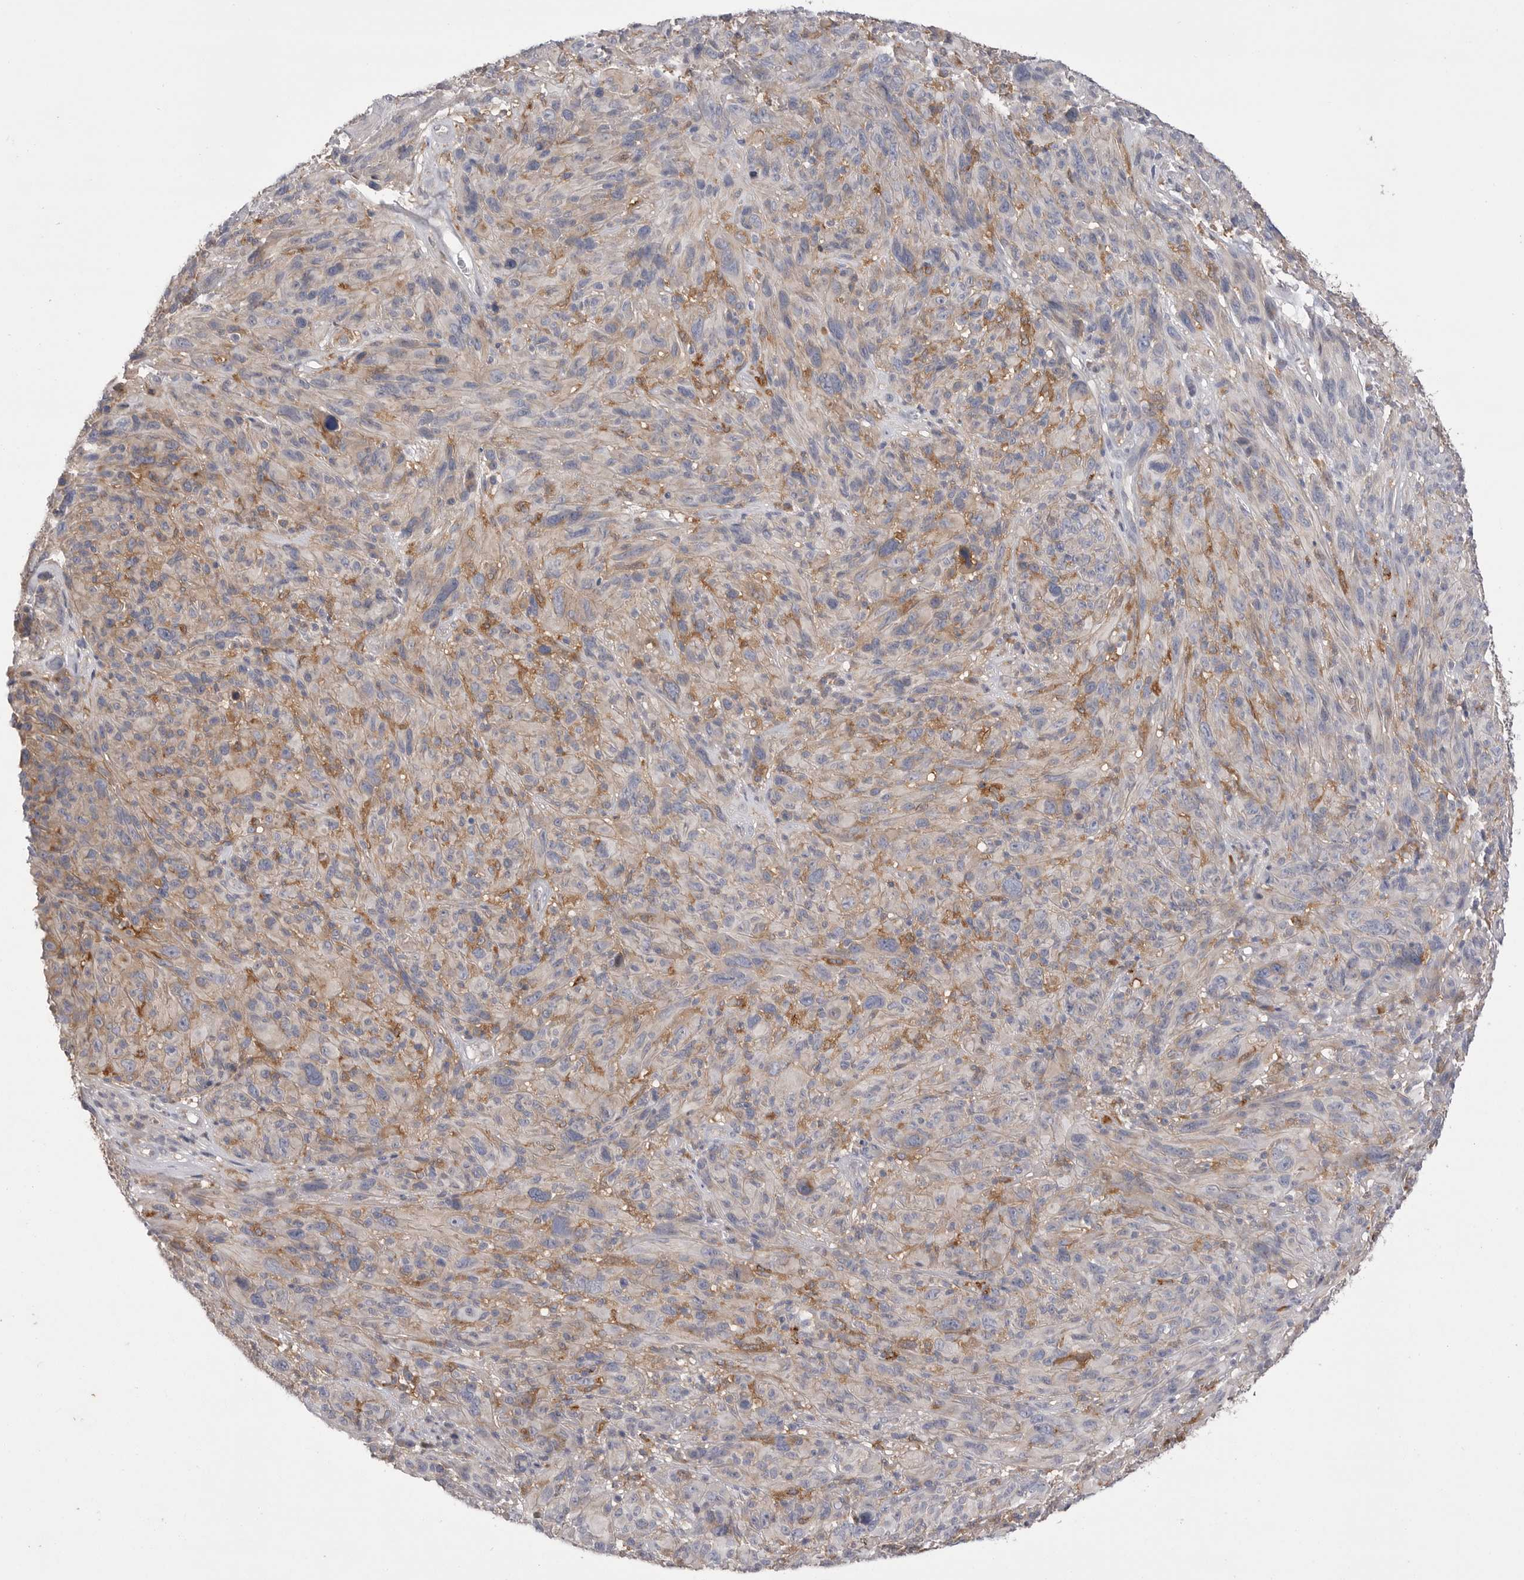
{"staining": {"intensity": "negative", "quantity": "none", "location": "none"}, "tissue": "melanoma", "cell_type": "Tumor cells", "image_type": "cancer", "snomed": [{"axis": "morphology", "description": "Malignant melanoma, NOS"}, {"axis": "topography", "description": "Skin of head"}], "caption": "IHC image of neoplastic tissue: human melanoma stained with DAB (3,3'-diaminobenzidine) reveals no significant protein staining in tumor cells.", "gene": "VAC14", "patient": {"sex": "male", "age": 96}}